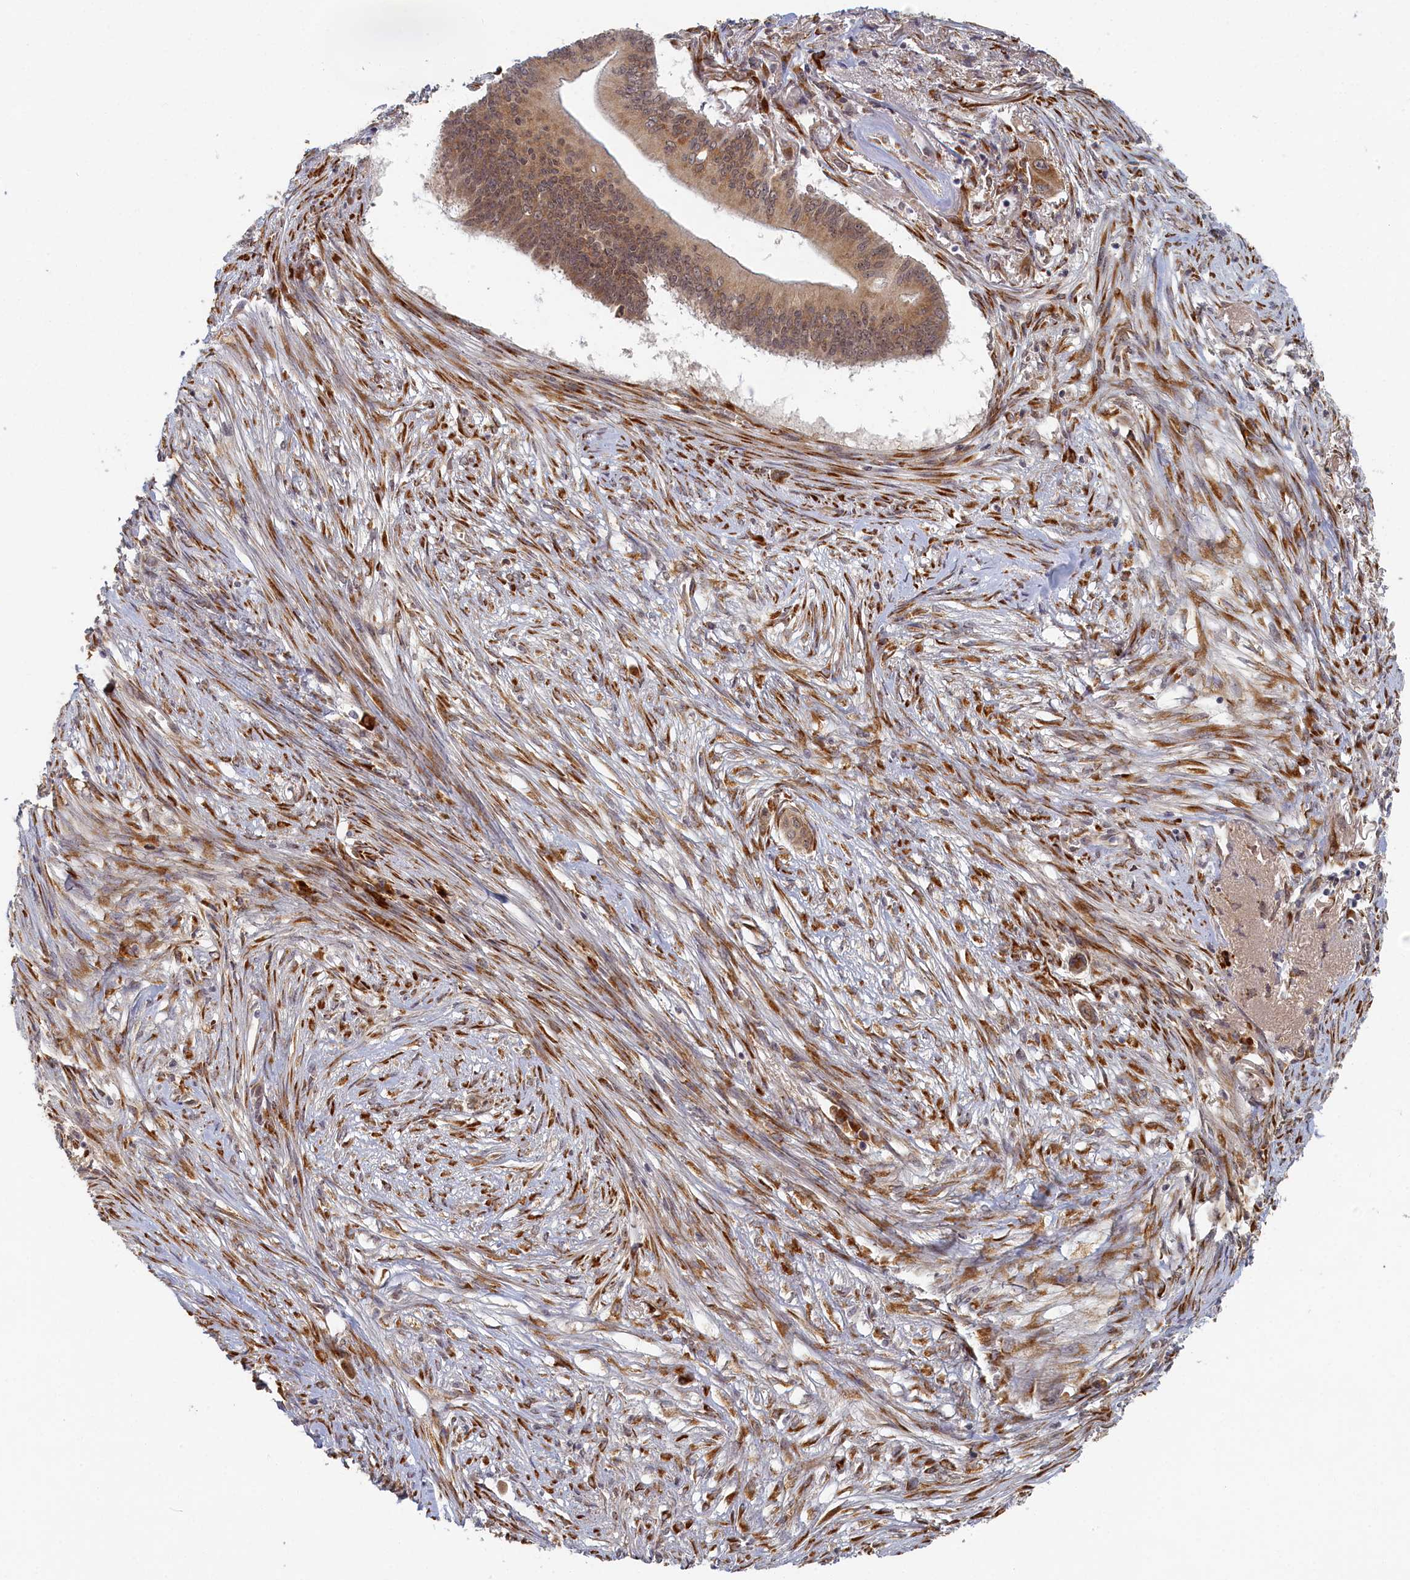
{"staining": {"intensity": "moderate", "quantity": ">75%", "location": "cytoplasmic/membranous,nuclear"}, "tissue": "pancreatic cancer", "cell_type": "Tumor cells", "image_type": "cancer", "snomed": [{"axis": "morphology", "description": "Adenocarcinoma, NOS"}, {"axis": "topography", "description": "Pancreas"}], "caption": "A brown stain highlights moderate cytoplasmic/membranous and nuclear staining of a protein in human pancreatic cancer (adenocarcinoma) tumor cells.", "gene": "DNAJC17", "patient": {"sex": "male", "age": 68}}